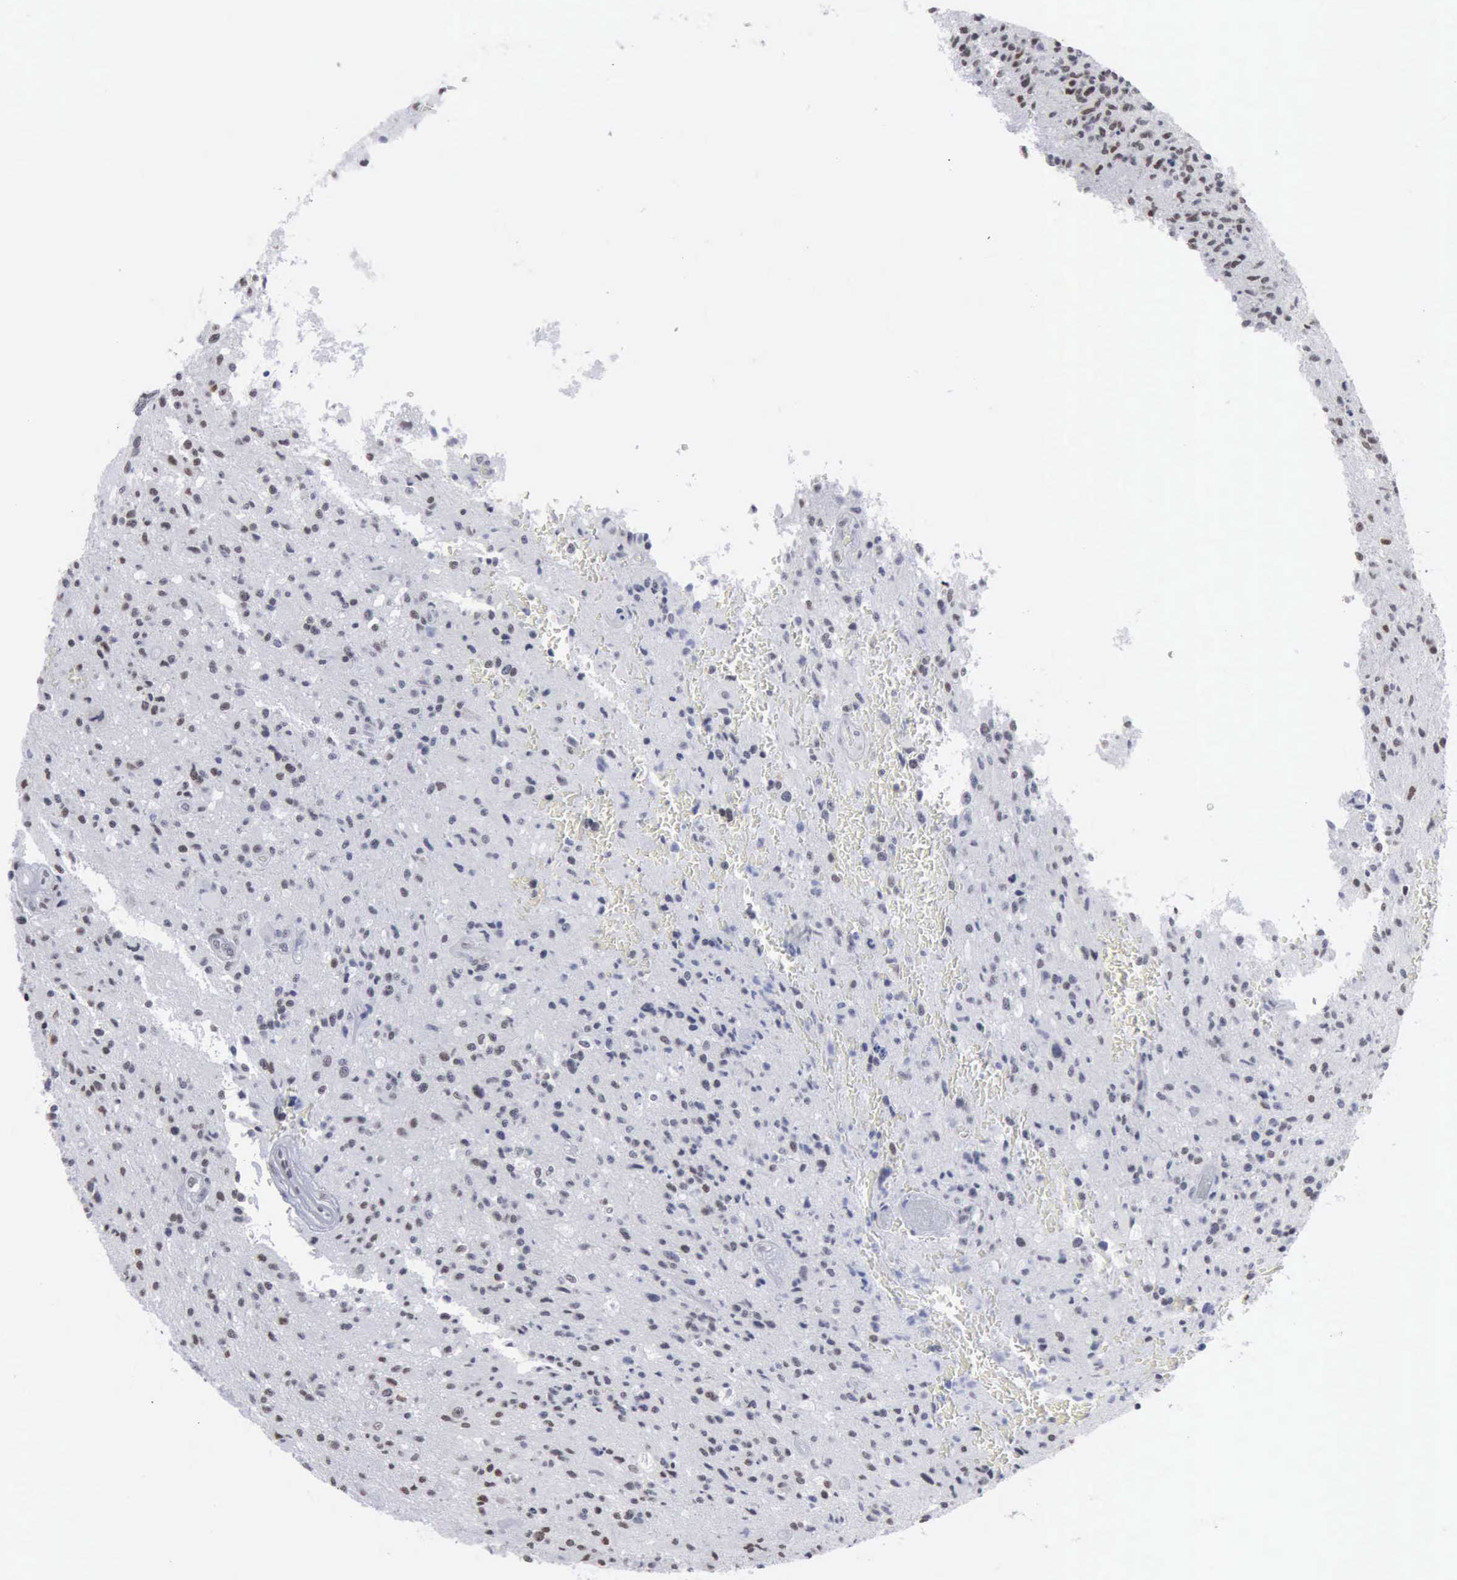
{"staining": {"intensity": "weak", "quantity": "<25%", "location": "nuclear"}, "tissue": "glioma", "cell_type": "Tumor cells", "image_type": "cancer", "snomed": [{"axis": "morphology", "description": "Glioma, malignant, Low grade"}, {"axis": "topography", "description": "Brain"}], "caption": "DAB immunohistochemical staining of human low-grade glioma (malignant) shows no significant expression in tumor cells. Brightfield microscopy of IHC stained with DAB (3,3'-diaminobenzidine) (brown) and hematoxylin (blue), captured at high magnification.", "gene": "XPA", "patient": {"sex": "female", "age": 46}}